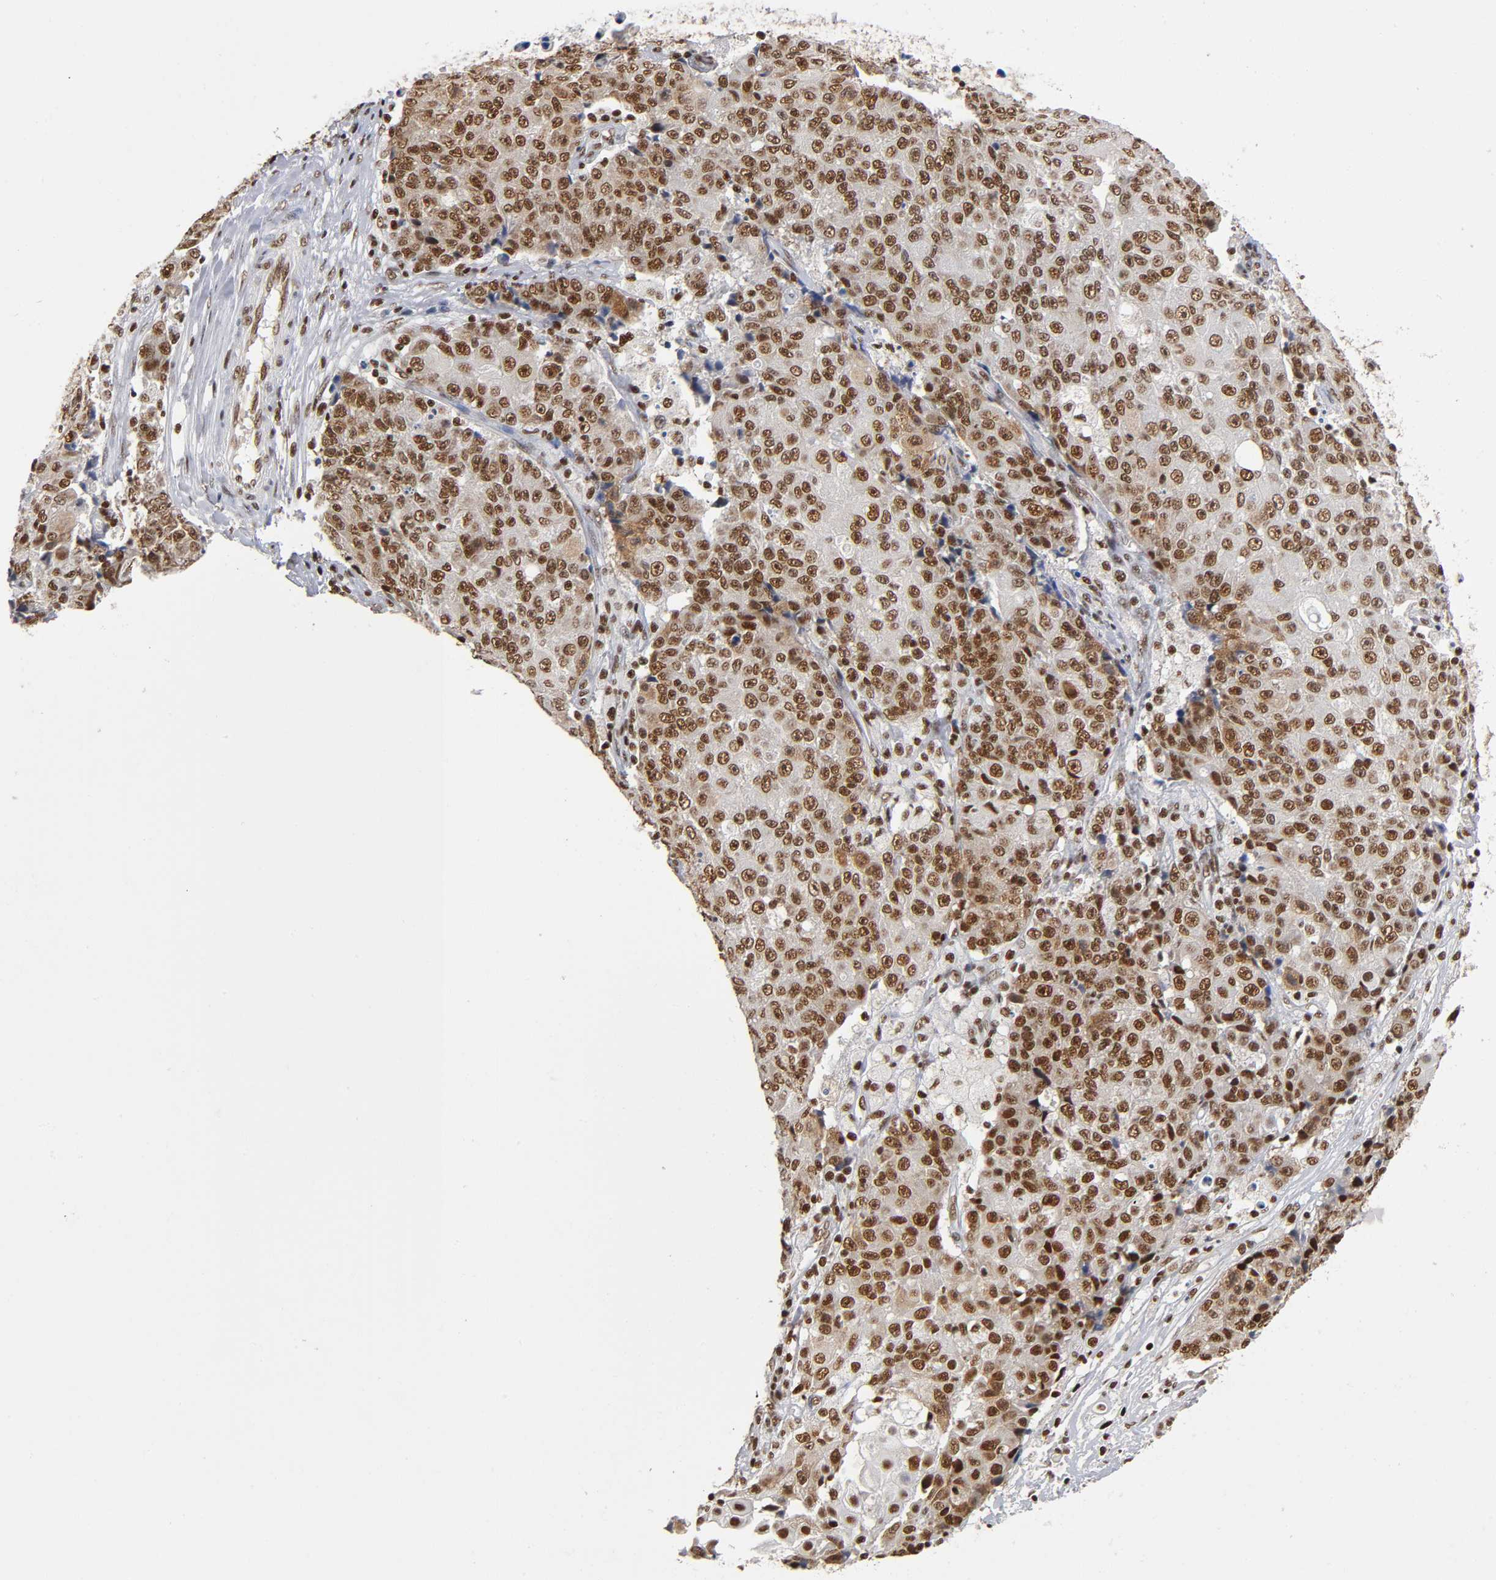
{"staining": {"intensity": "strong", "quantity": ">75%", "location": "nuclear"}, "tissue": "ovarian cancer", "cell_type": "Tumor cells", "image_type": "cancer", "snomed": [{"axis": "morphology", "description": "Carcinoma, endometroid"}, {"axis": "topography", "description": "Ovary"}], "caption": "Protein positivity by IHC exhibits strong nuclear staining in about >75% of tumor cells in ovarian endometroid carcinoma.", "gene": "ILKAP", "patient": {"sex": "female", "age": 42}}